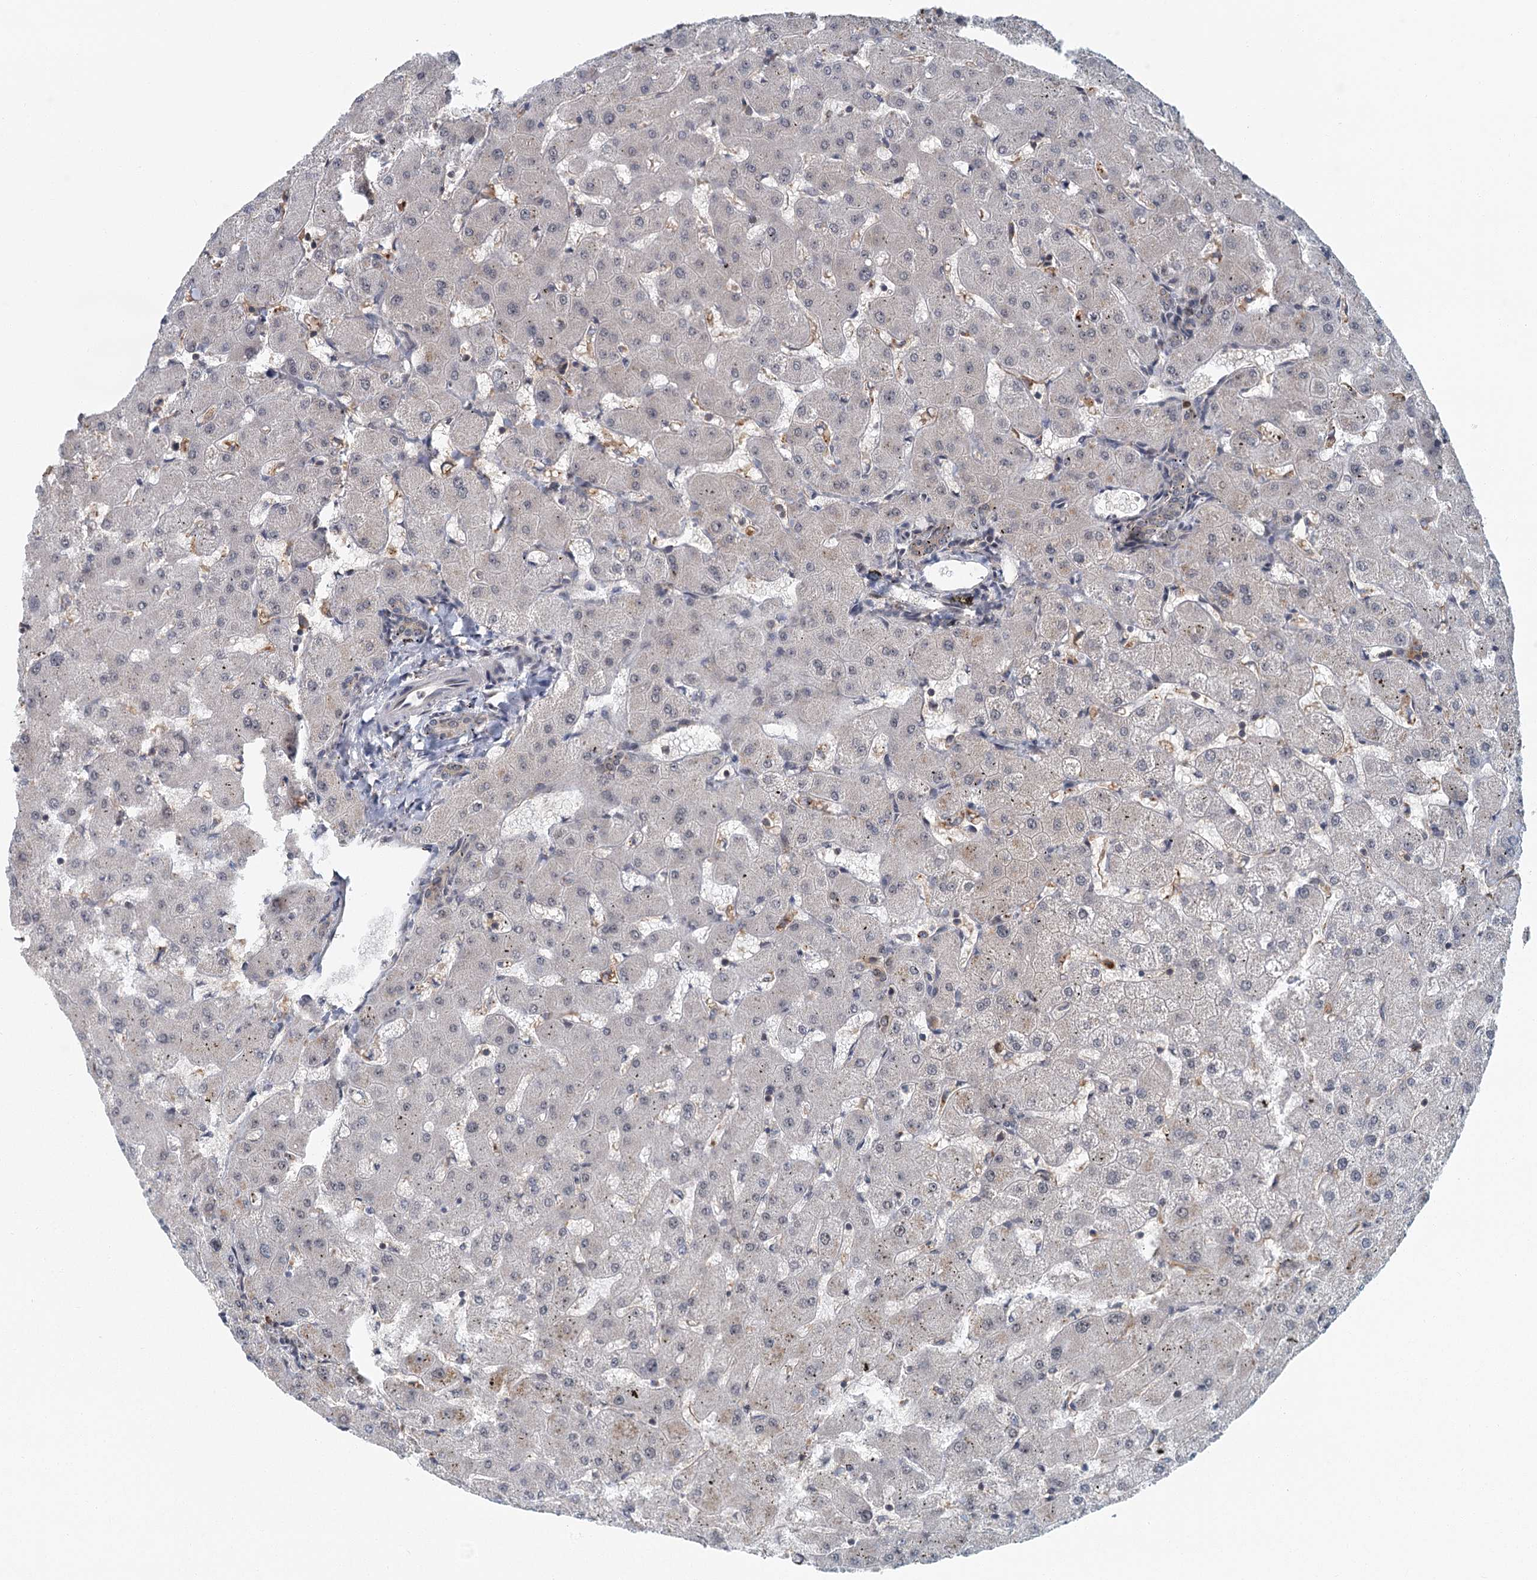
{"staining": {"intensity": "weak", "quantity": "25%-75%", "location": "cytoplasmic/membranous"}, "tissue": "liver", "cell_type": "Cholangiocytes", "image_type": "normal", "snomed": [{"axis": "morphology", "description": "Normal tissue, NOS"}, {"axis": "topography", "description": "Liver"}], "caption": "Protein expression analysis of benign liver reveals weak cytoplasmic/membranous staining in about 25%-75% of cholangiocytes. Using DAB (3,3'-diaminobenzidine) (brown) and hematoxylin (blue) stains, captured at high magnification using brightfield microscopy.", "gene": "TAS2R42", "patient": {"sex": "female", "age": 63}}